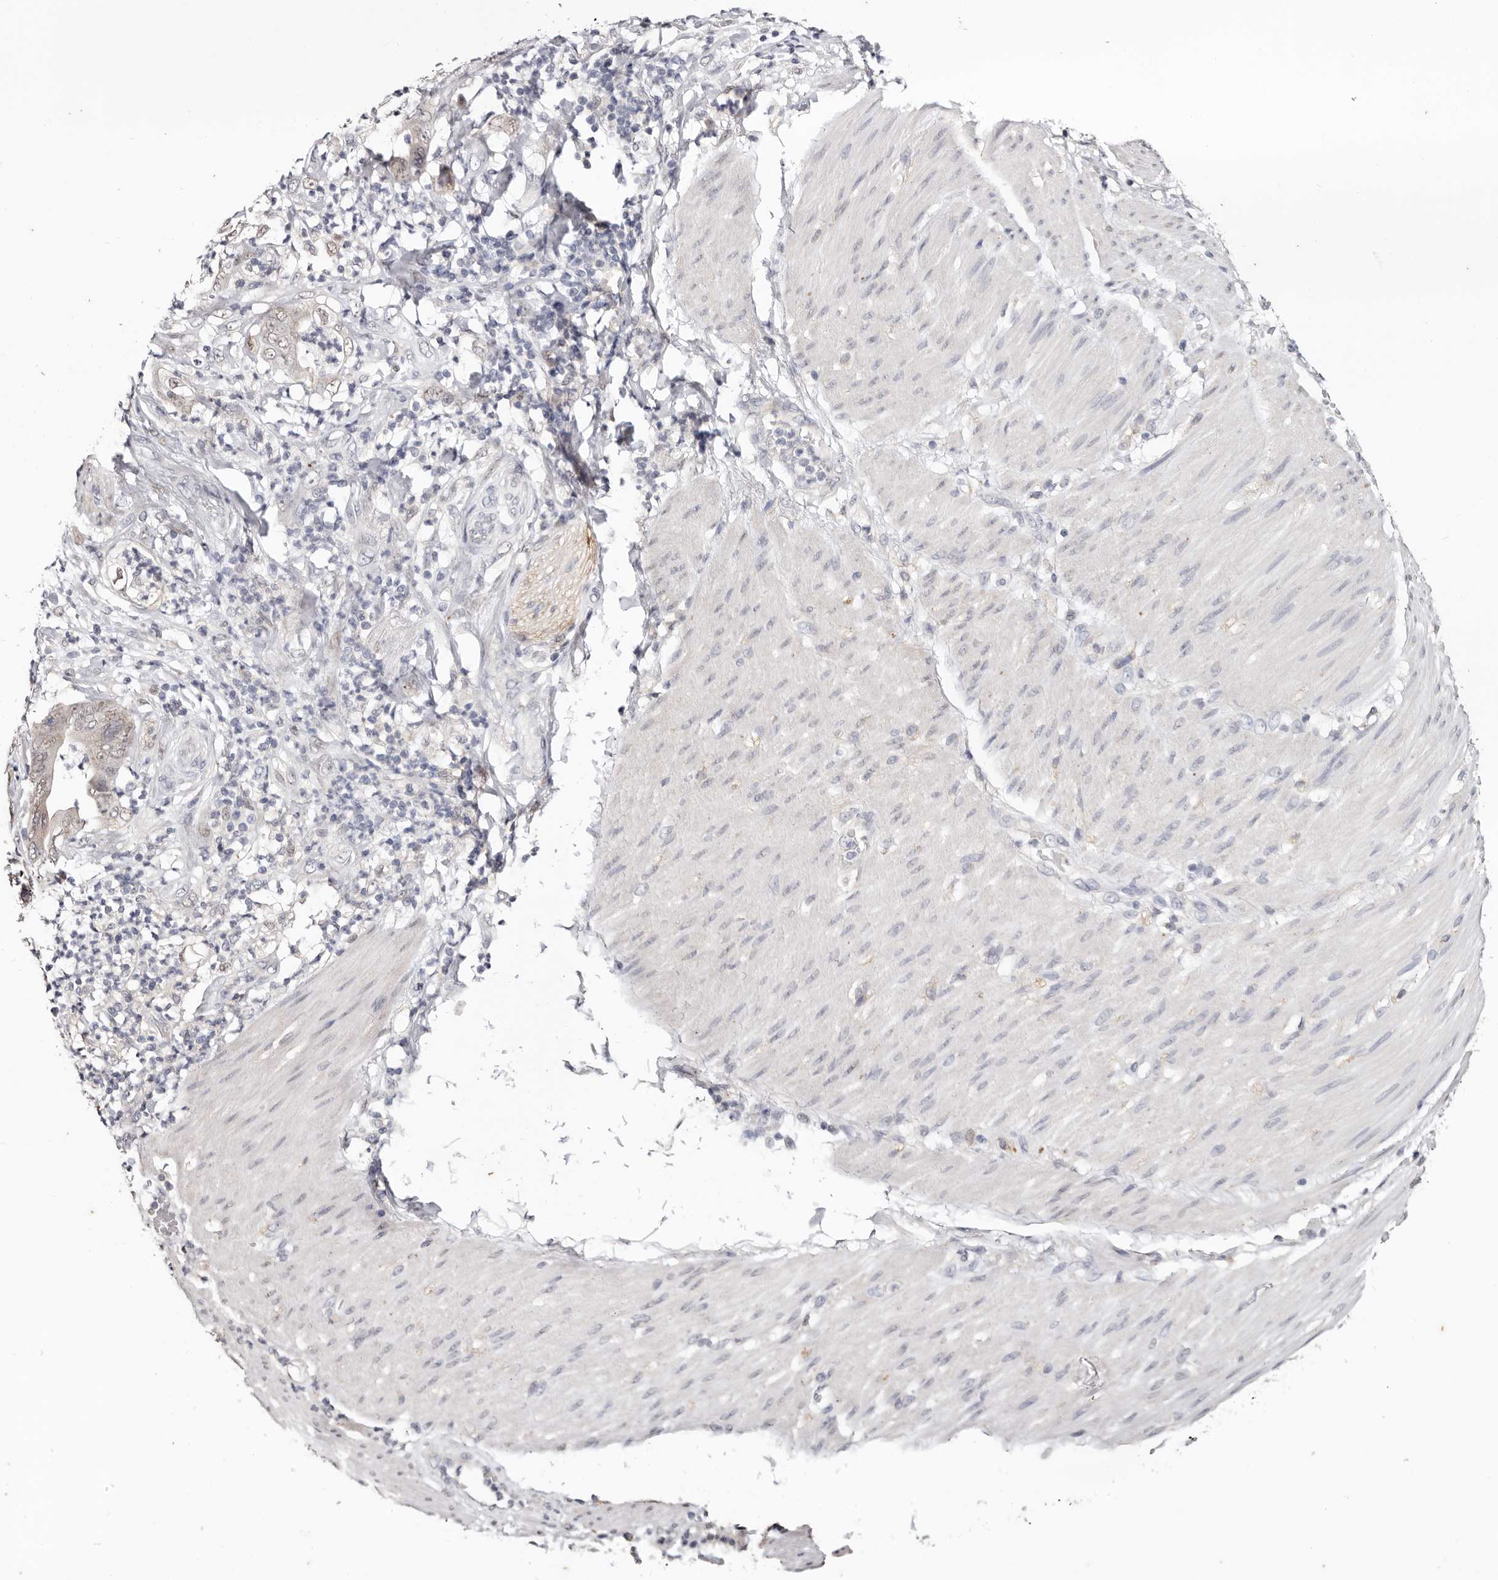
{"staining": {"intensity": "weak", "quantity": "<25%", "location": "nuclear"}, "tissue": "stomach cancer", "cell_type": "Tumor cells", "image_type": "cancer", "snomed": [{"axis": "morphology", "description": "Adenocarcinoma, NOS"}, {"axis": "topography", "description": "Stomach"}], "caption": "Image shows no protein expression in tumor cells of stomach cancer (adenocarcinoma) tissue. (DAB immunohistochemistry (IHC), high magnification).", "gene": "TYW3", "patient": {"sex": "female", "age": 73}}